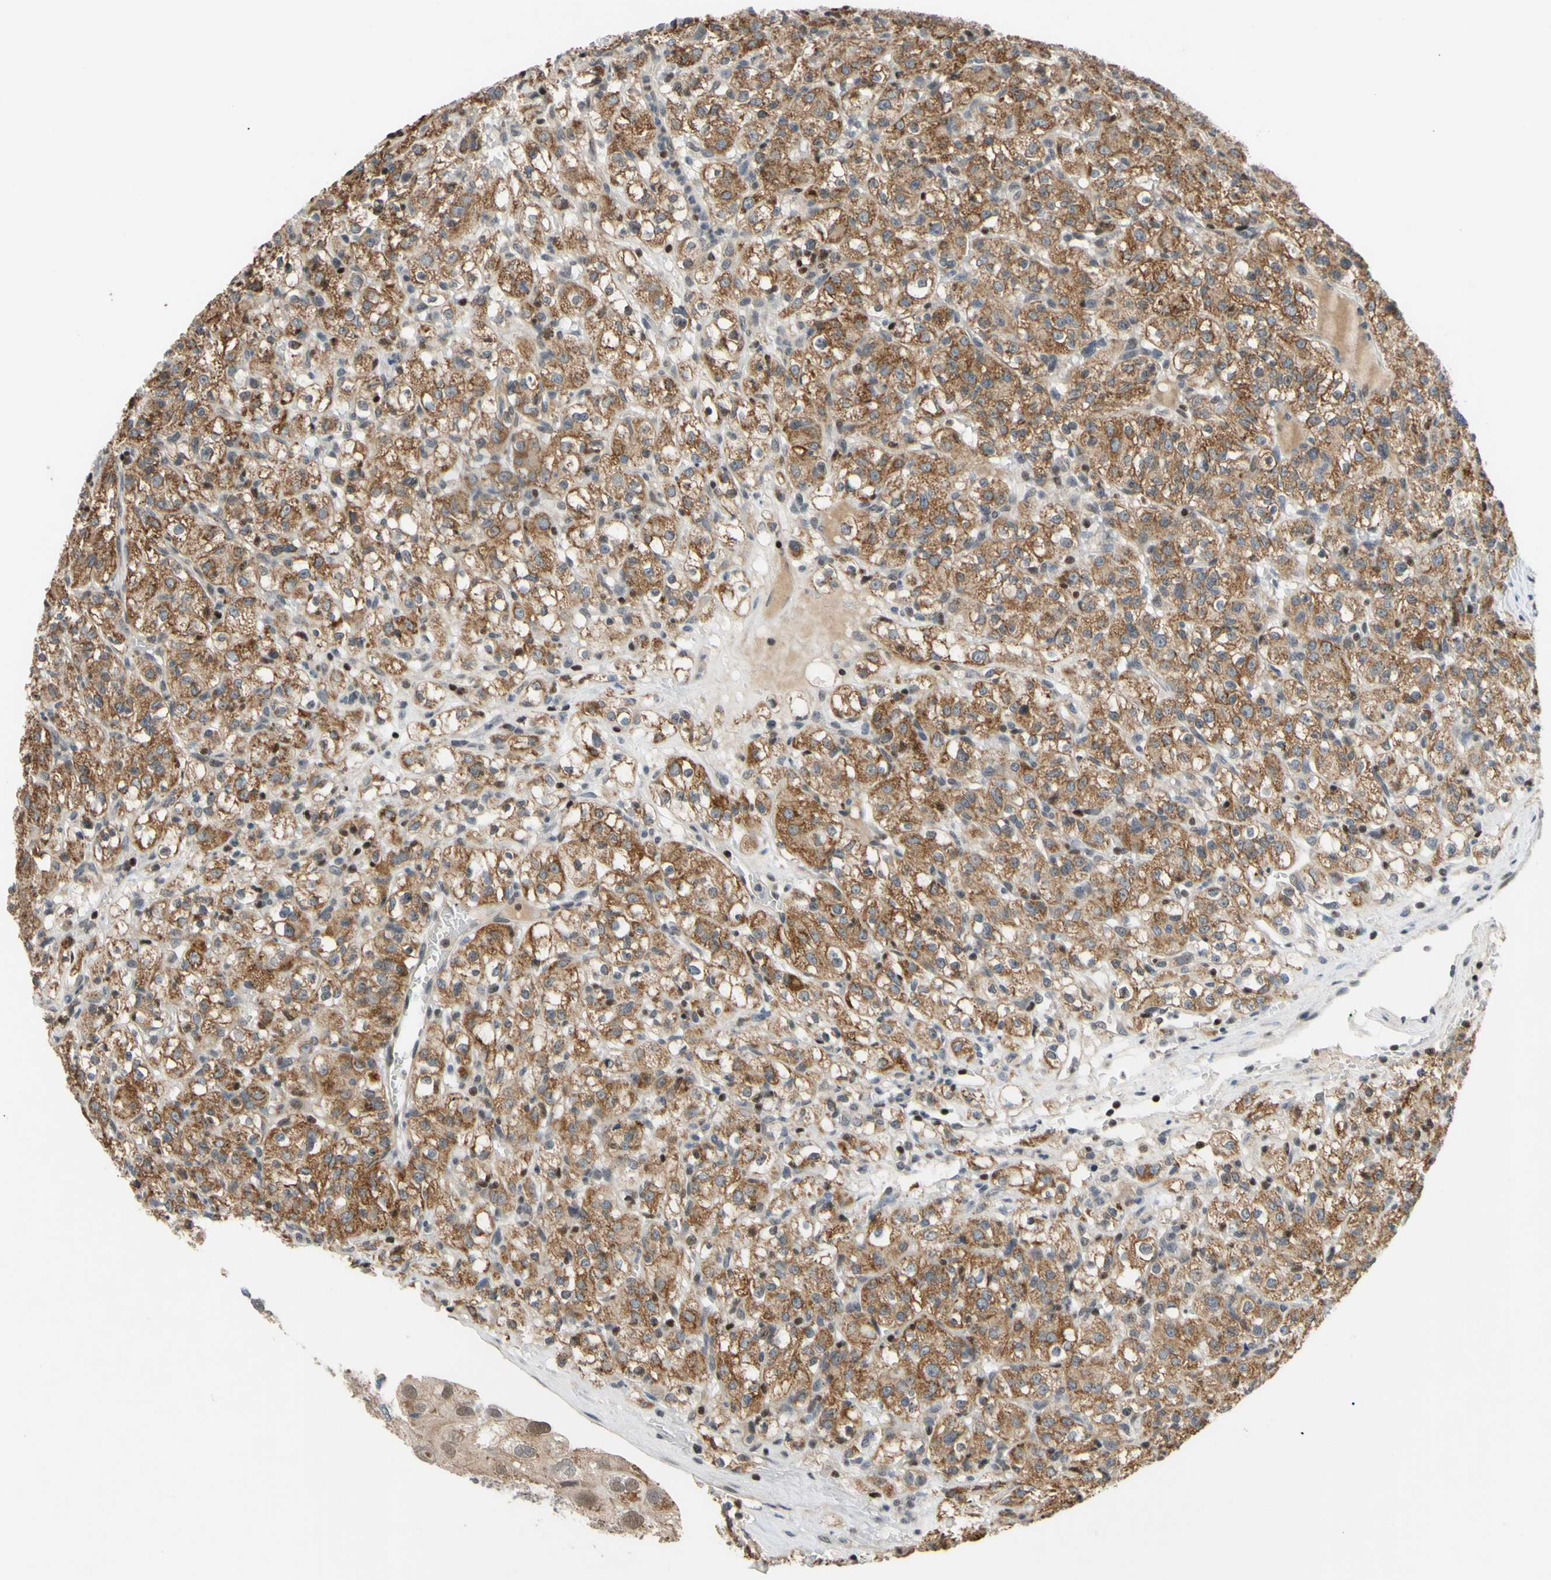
{"staining": {"intensity": "moderate", "quantity": ">75%", "location": "cytoplasmic/membranous"}, "tissue": "renal cancer", "cell_type": "Tumor cells", "image_type": "cancer", "snomed": [{"axis": "morphology", "description": "Normal tissue, NOS"}, {"axis": "morphology", "description": "Adenocarcinoma, NOS"}, {"axis": "topography", "description": "Kidney"}], "caption": "This photomicrograph displays immunohistochemistry (IHC) staining of renal adenocarcinoma, with medium moderate cytoplasmic/membranous expression in approximately >75% of tumor cells.", "gene": "SP4", "patient": {"sex": "female", "age": 72}}